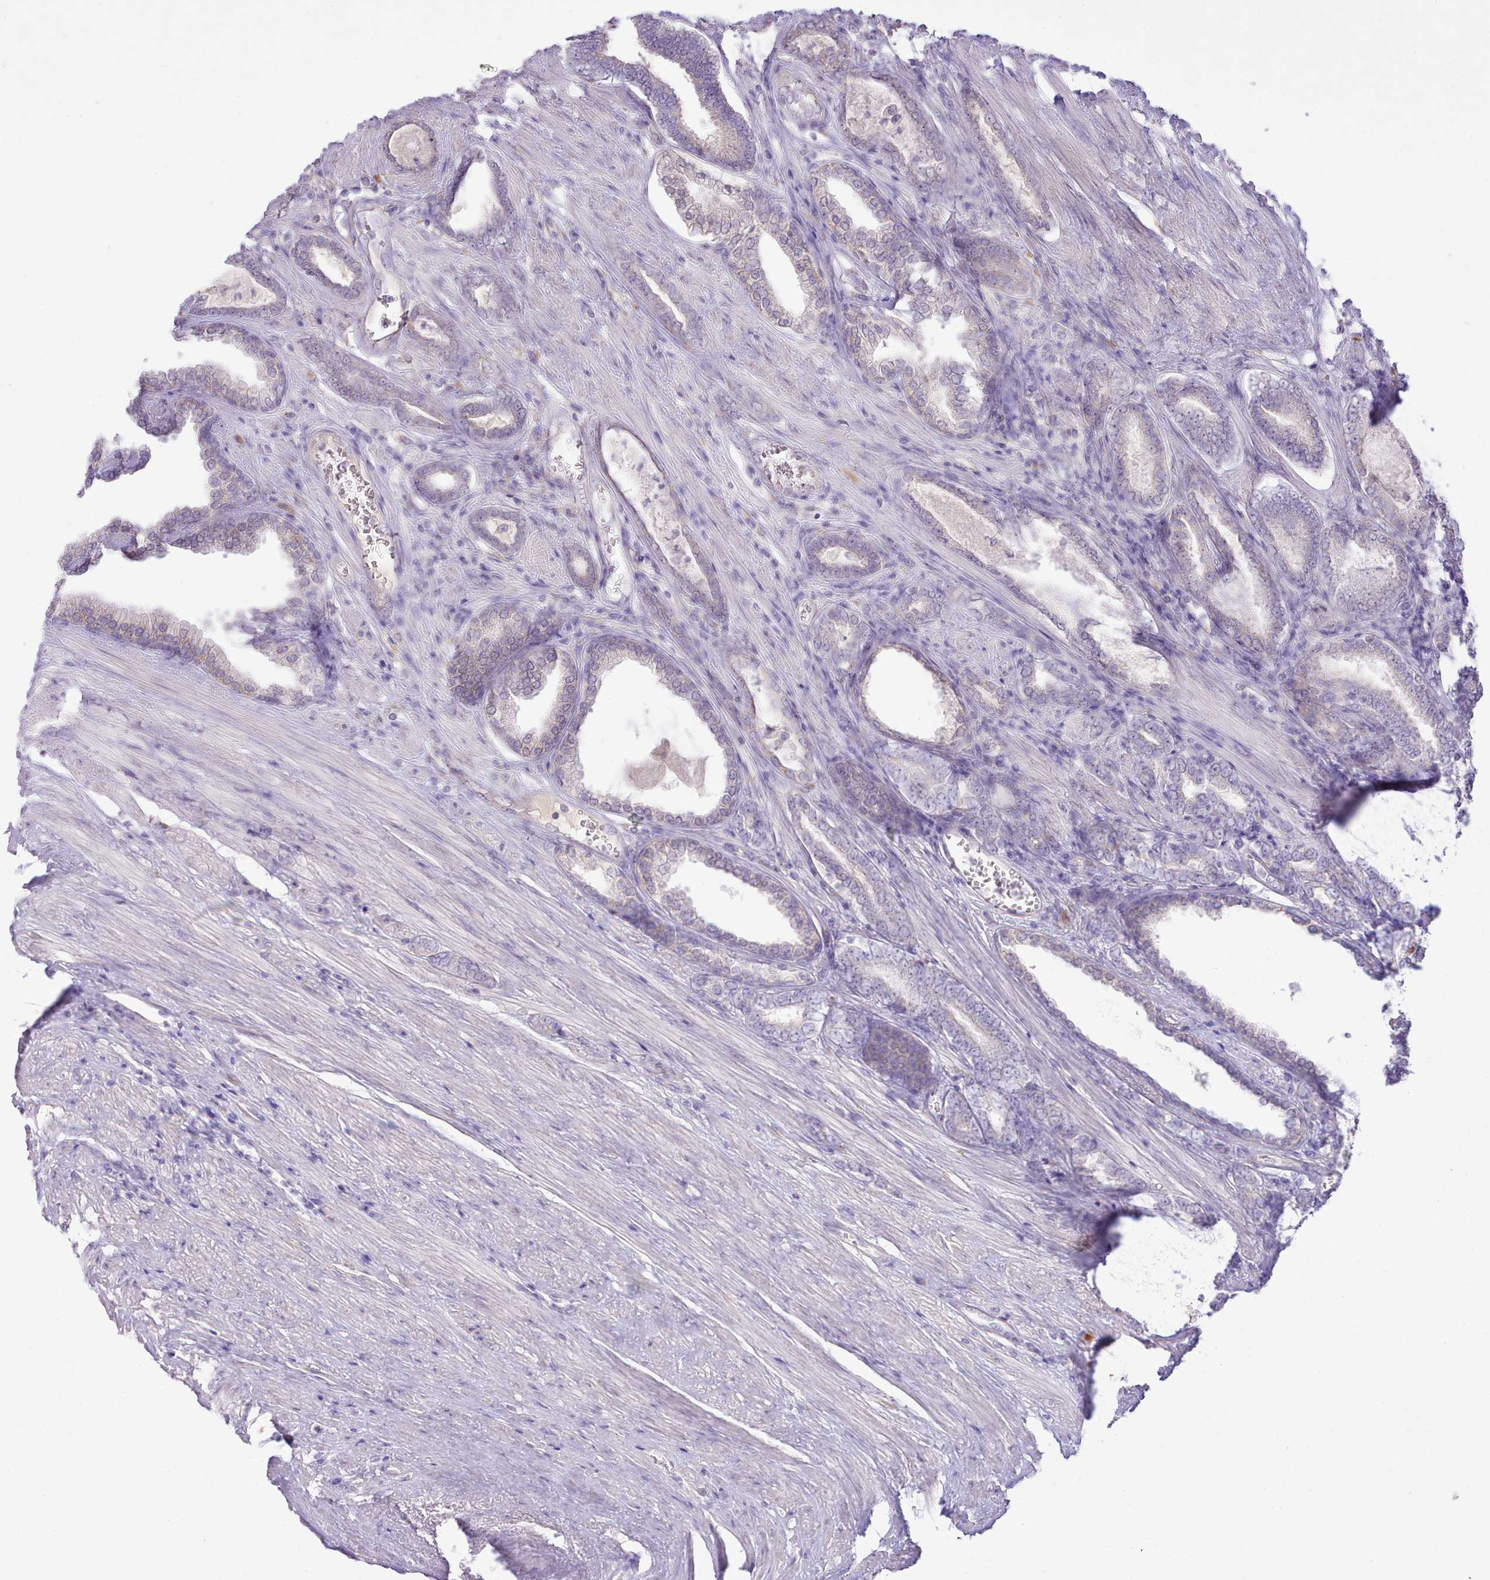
{"staining": {"intensity": "negative", "quantity": "none", "location": "none"}, "tissue": "prostate cancer", "cell_type": "Tumor cells", "image_type": "cancer", "snomed": [{"axis": "morphology", "description": "Adenocarcinoma, NOS"}, {"axis": "topography", "description": "Prostate and seminal vesicle, NOS"}], "caption": "Photomicrograph shows no protein positivity in tumor cells of prostate adenocarcinoma tissue.", "gene": "CCL1", "patient": {"sex": "male", "age": 76}}